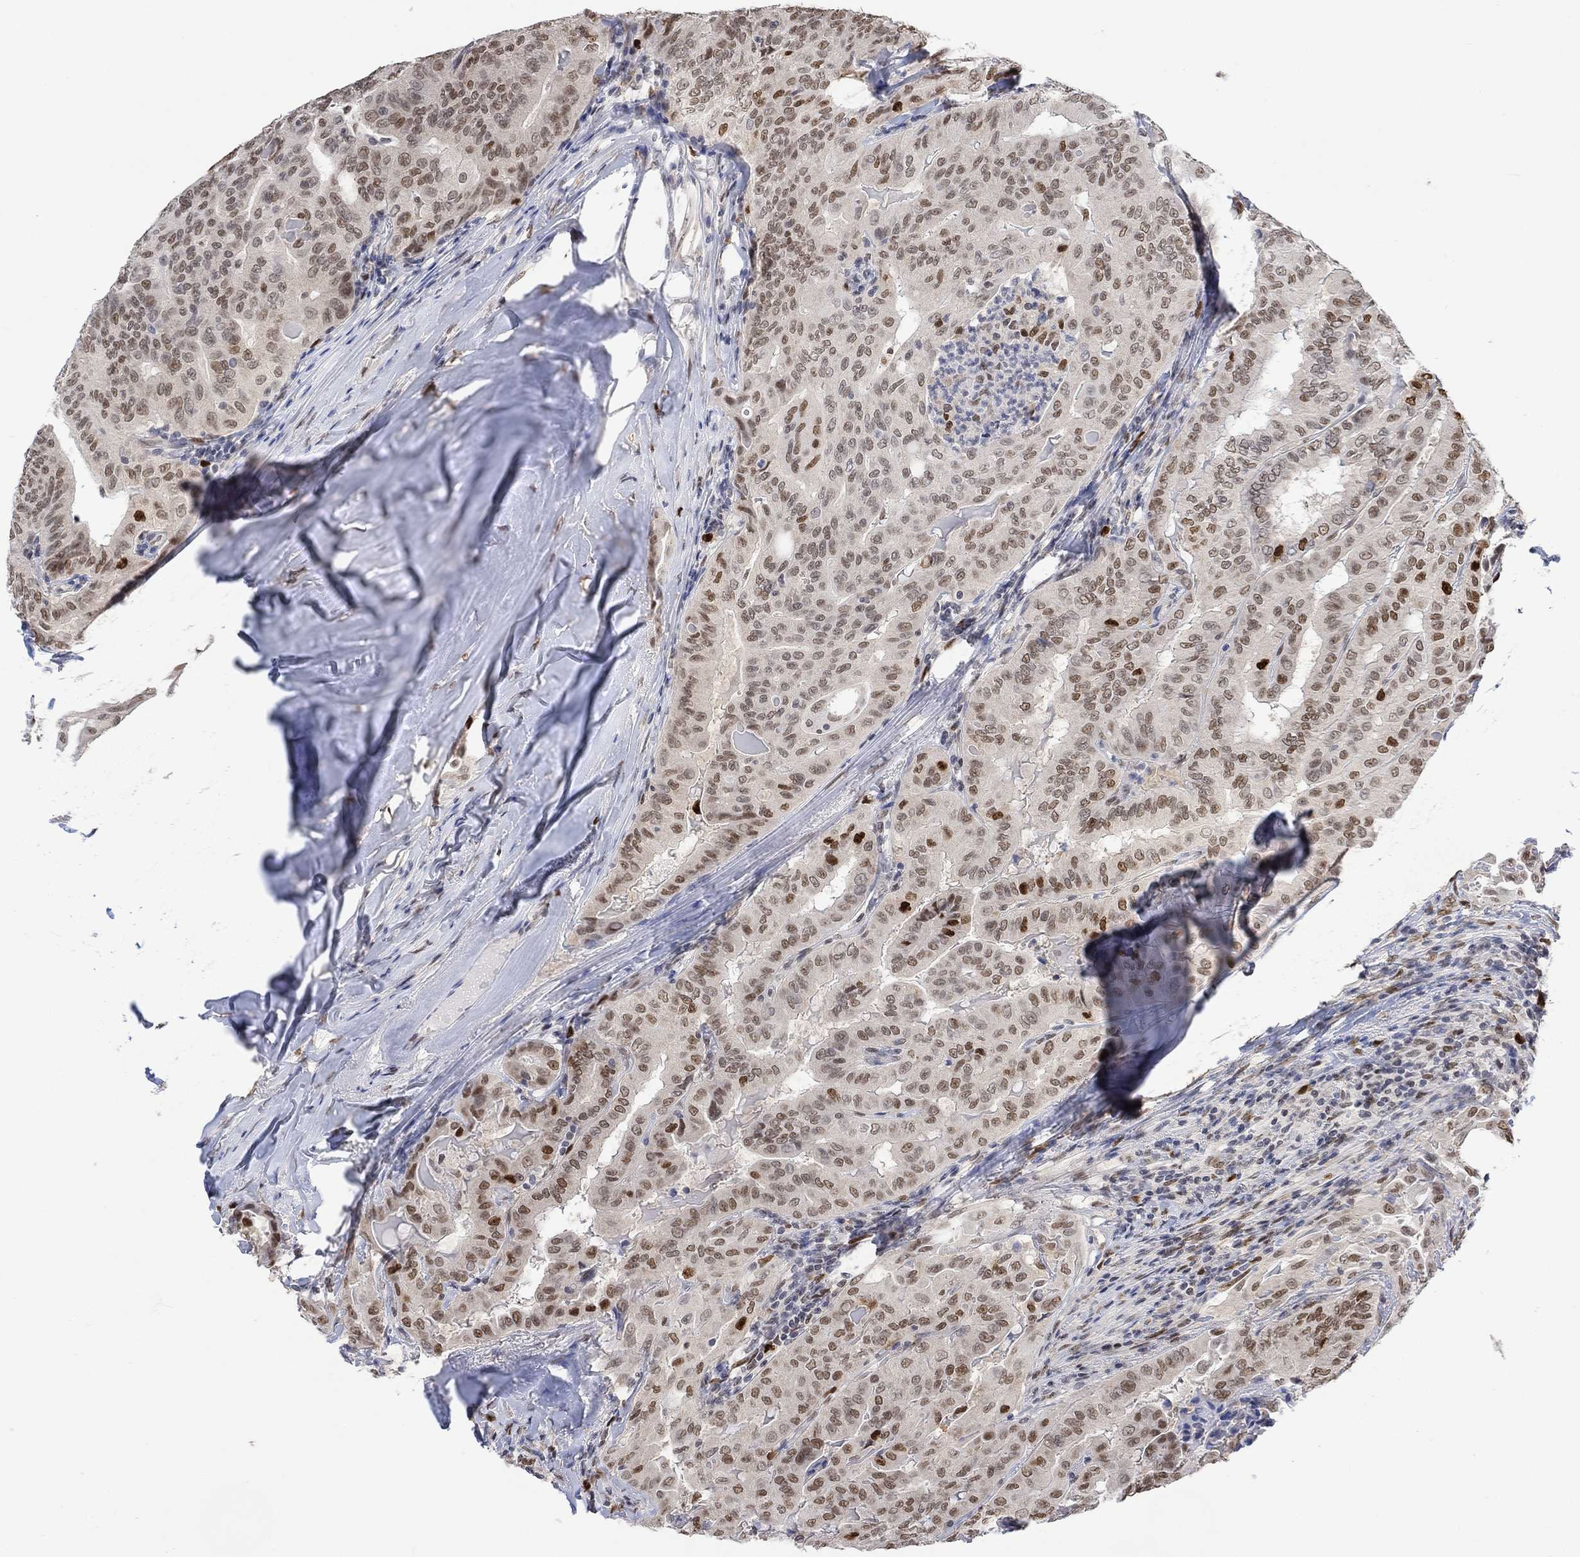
{"staining": {"intensity": "strong", "quantity": "<25%", "location": "nuclear"}, "tissue": "thyroid cancer", "cell_type": "Tumor cells", "image_type": "cancer", "snomed": [{"axis": "morphology", "description": "Papillary adenocarcinoma, NOS"}, {"axis": "topography", "description": "Thyroid gland"}], "caption": "Thyroid cancer (papillary adenocarcinoma) stained with a protein marker demonstrates strong staining in tumor cells.", "gene": "RAD54L2", "patient": {"sex": "female", "age": 68}}